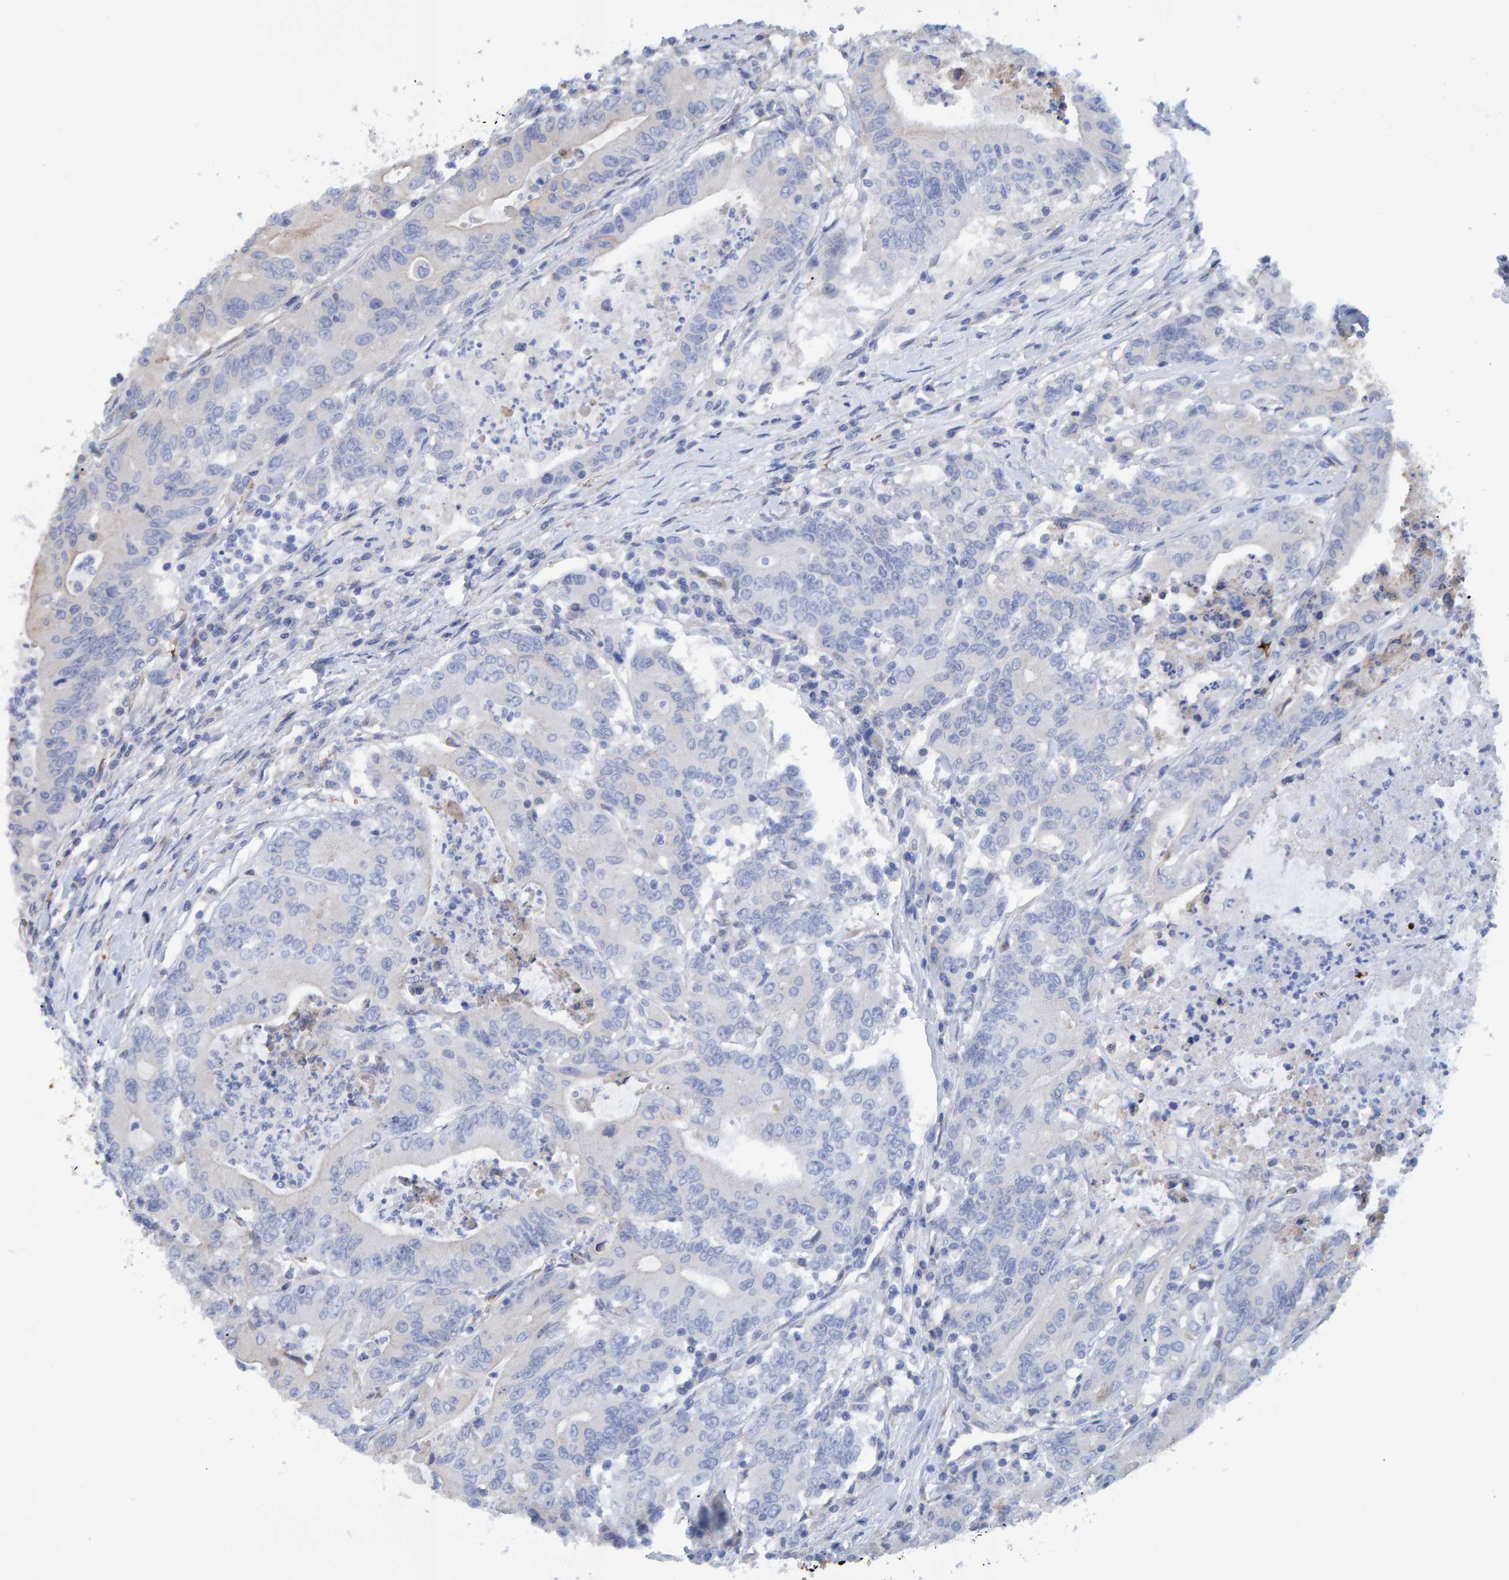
{"staining": {"intensity": "negative", "quantity": "none", "location": "none"}, "tissue": "colorectal cancer", "cell_type": "Tumor cells", "image_type": "cancer", "snomed": [{"axis": "morphology", "description": "Adenocarcinoma, NOS"}, {"axis": "topography", "description": "Colon"}], "caption": "There is no significant staining in tumor cells of adenocarcinoma (colorectal).", "gene": "VPS9D1", "patient": {"sex": "female", "age": 77}}